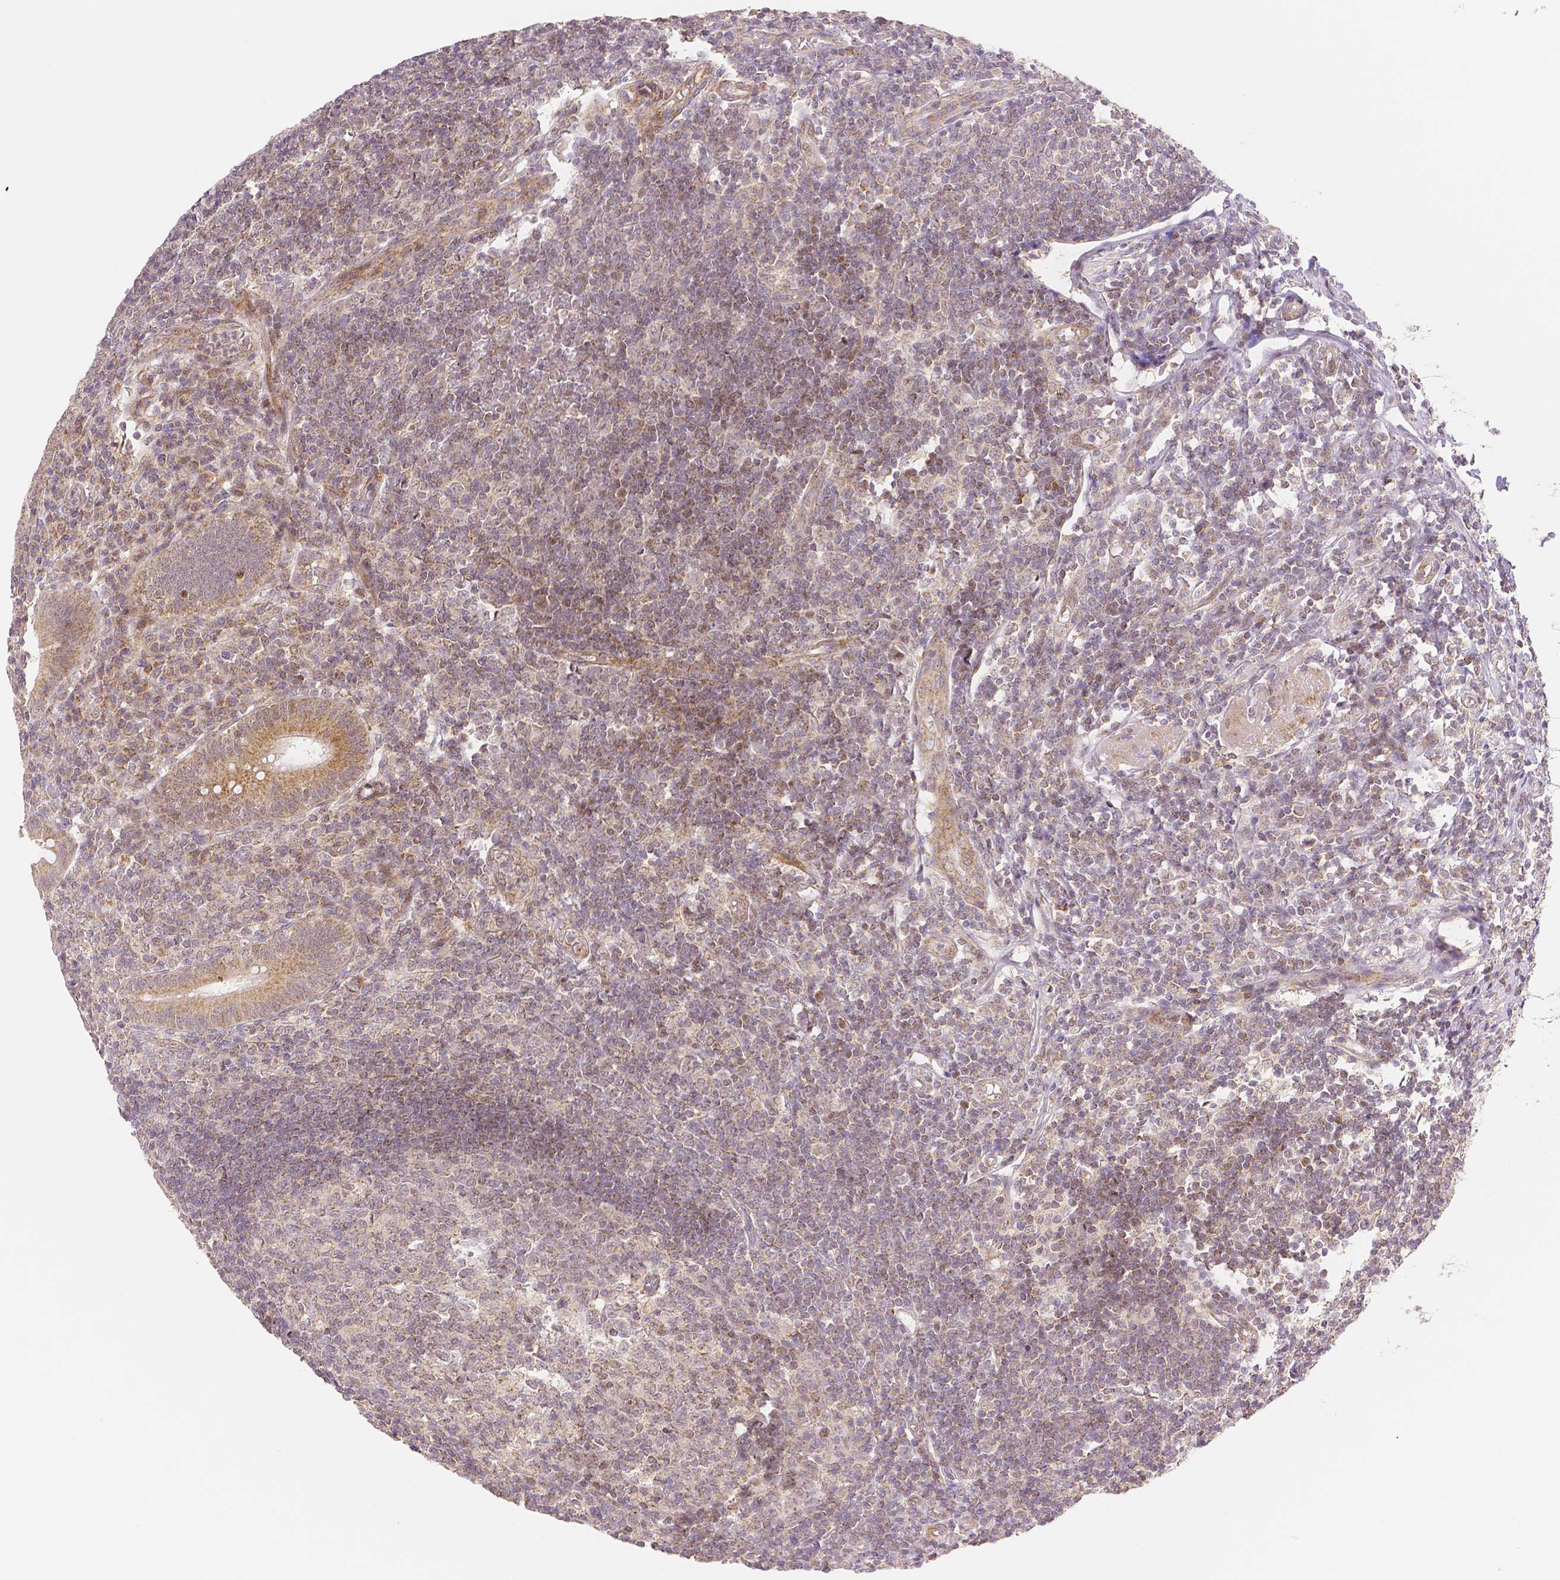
{"staining": {"intensity": "moderate", "quantity": ">75%", "location": "cytoplasmic/membranous,nuclear"}, "tissue": "appendix", "cell_type": "Glandular cells", "image_type": "normal", "snomed": [{"axis": "morphology", "description": "Normal tissue, NOS"}, {"axis": "topography", "description": "Appendix"}], "caption": "Glandular cells exhibit moderate cytoplasmic/membranous,nuclear expression in approximately >75% of cells in normal appendix. The staining was performed using DAB (3,3'-diaminobenzidine), with brown indicating positive protein expression. Nuclei are stained blue with hematoxylin.", "gene": "RHOT1", "patient": {"sex": "male", "age": 18}}